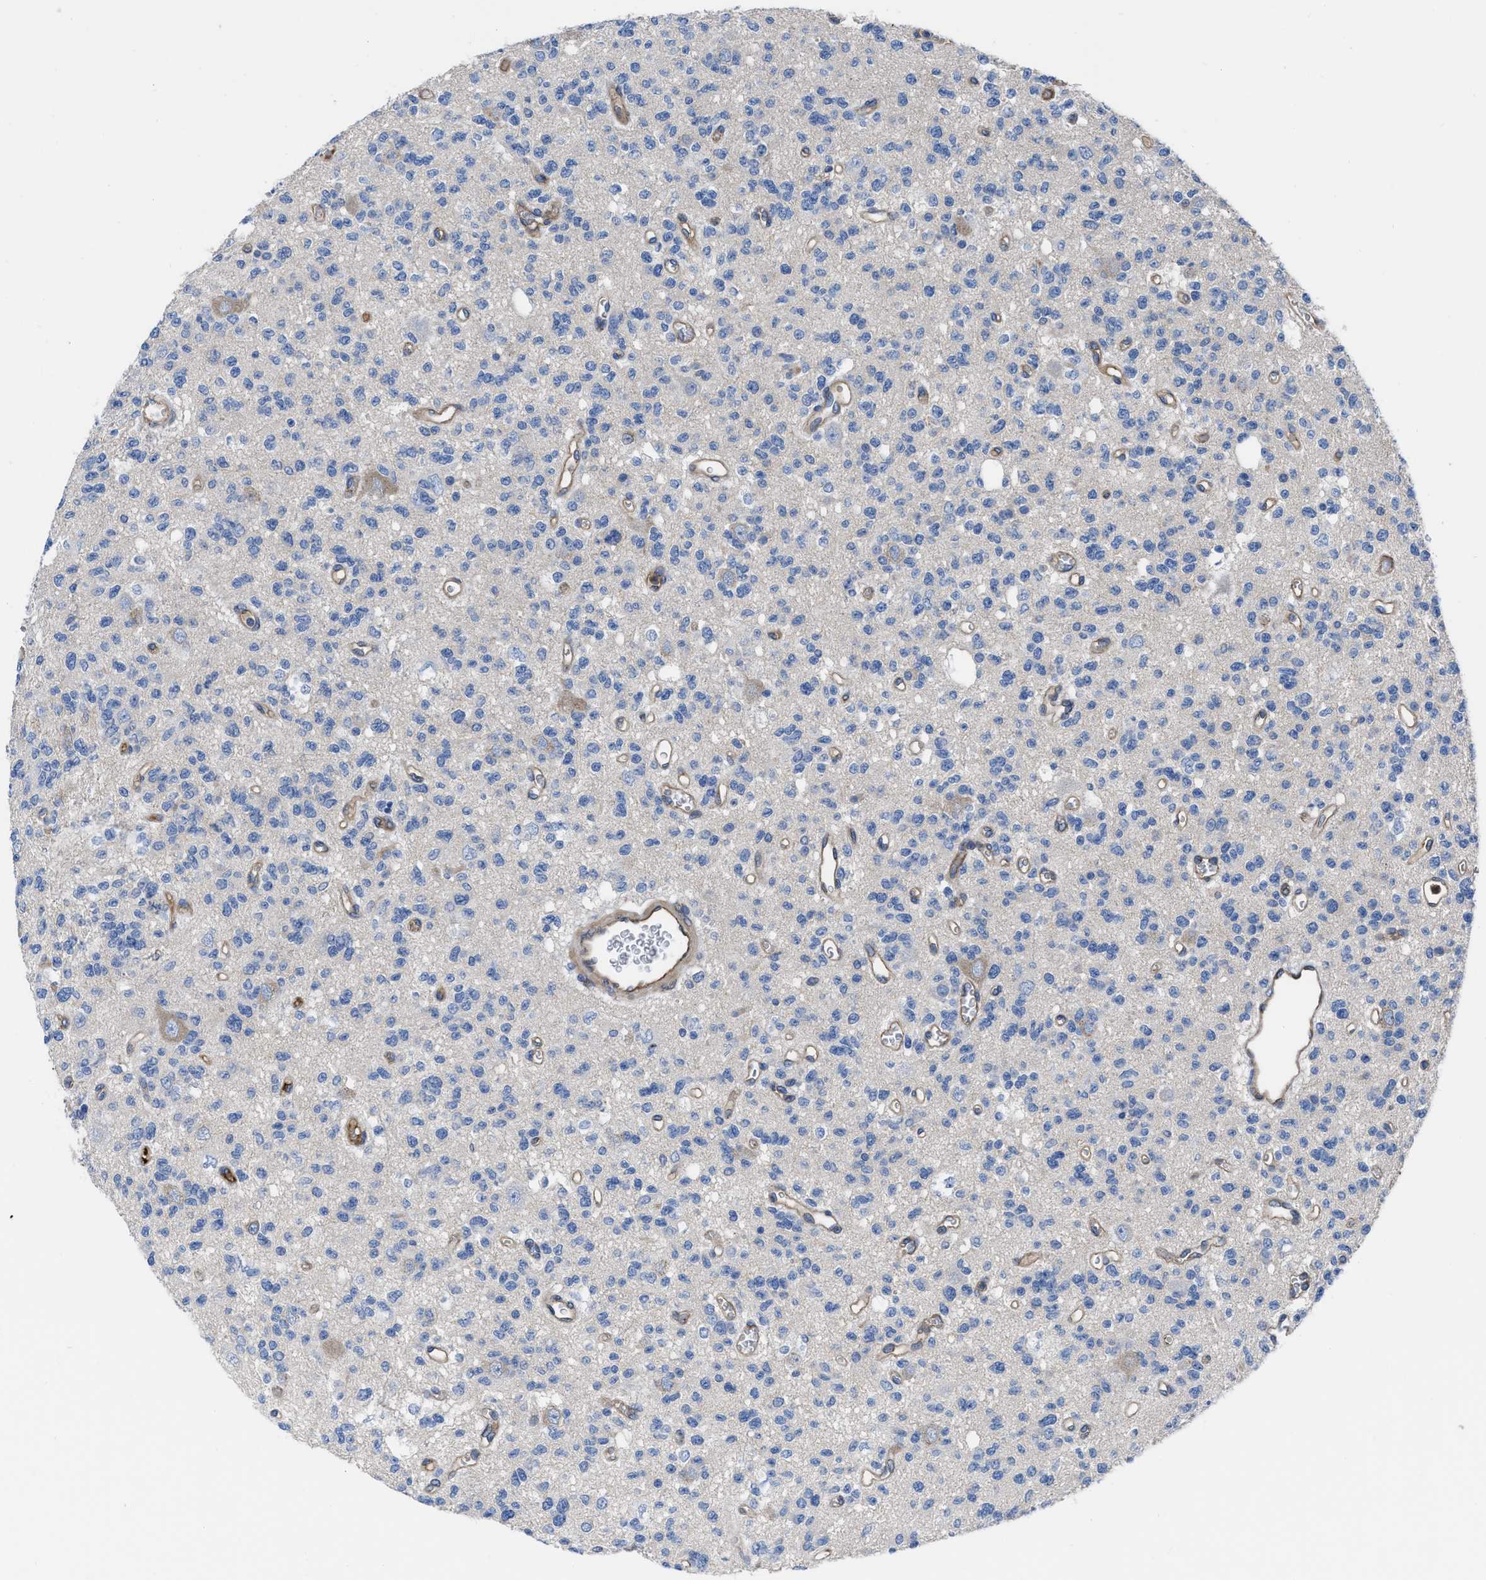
{"staining": {"intensity": "negative", "quantity": "none", "location": "none"}, "tissue": "glioma", "cell_type": "Tumor cells", "image_type": "cancer", "snomed": [{"axis": "morphology", "description": "Glioma, malignant, Low grade"}, {"axis": "topography", "description": "Brain"}], "caption": "Immunohistochemistry image of glioma stained for a protein (brown), which shows no expression in tumor cells. (DAB immunohistochemistry visualized using brightfield microscopy, high magnification).", "gene": "TRIOBP", "patient": {"sex": "male", "age": 38}}